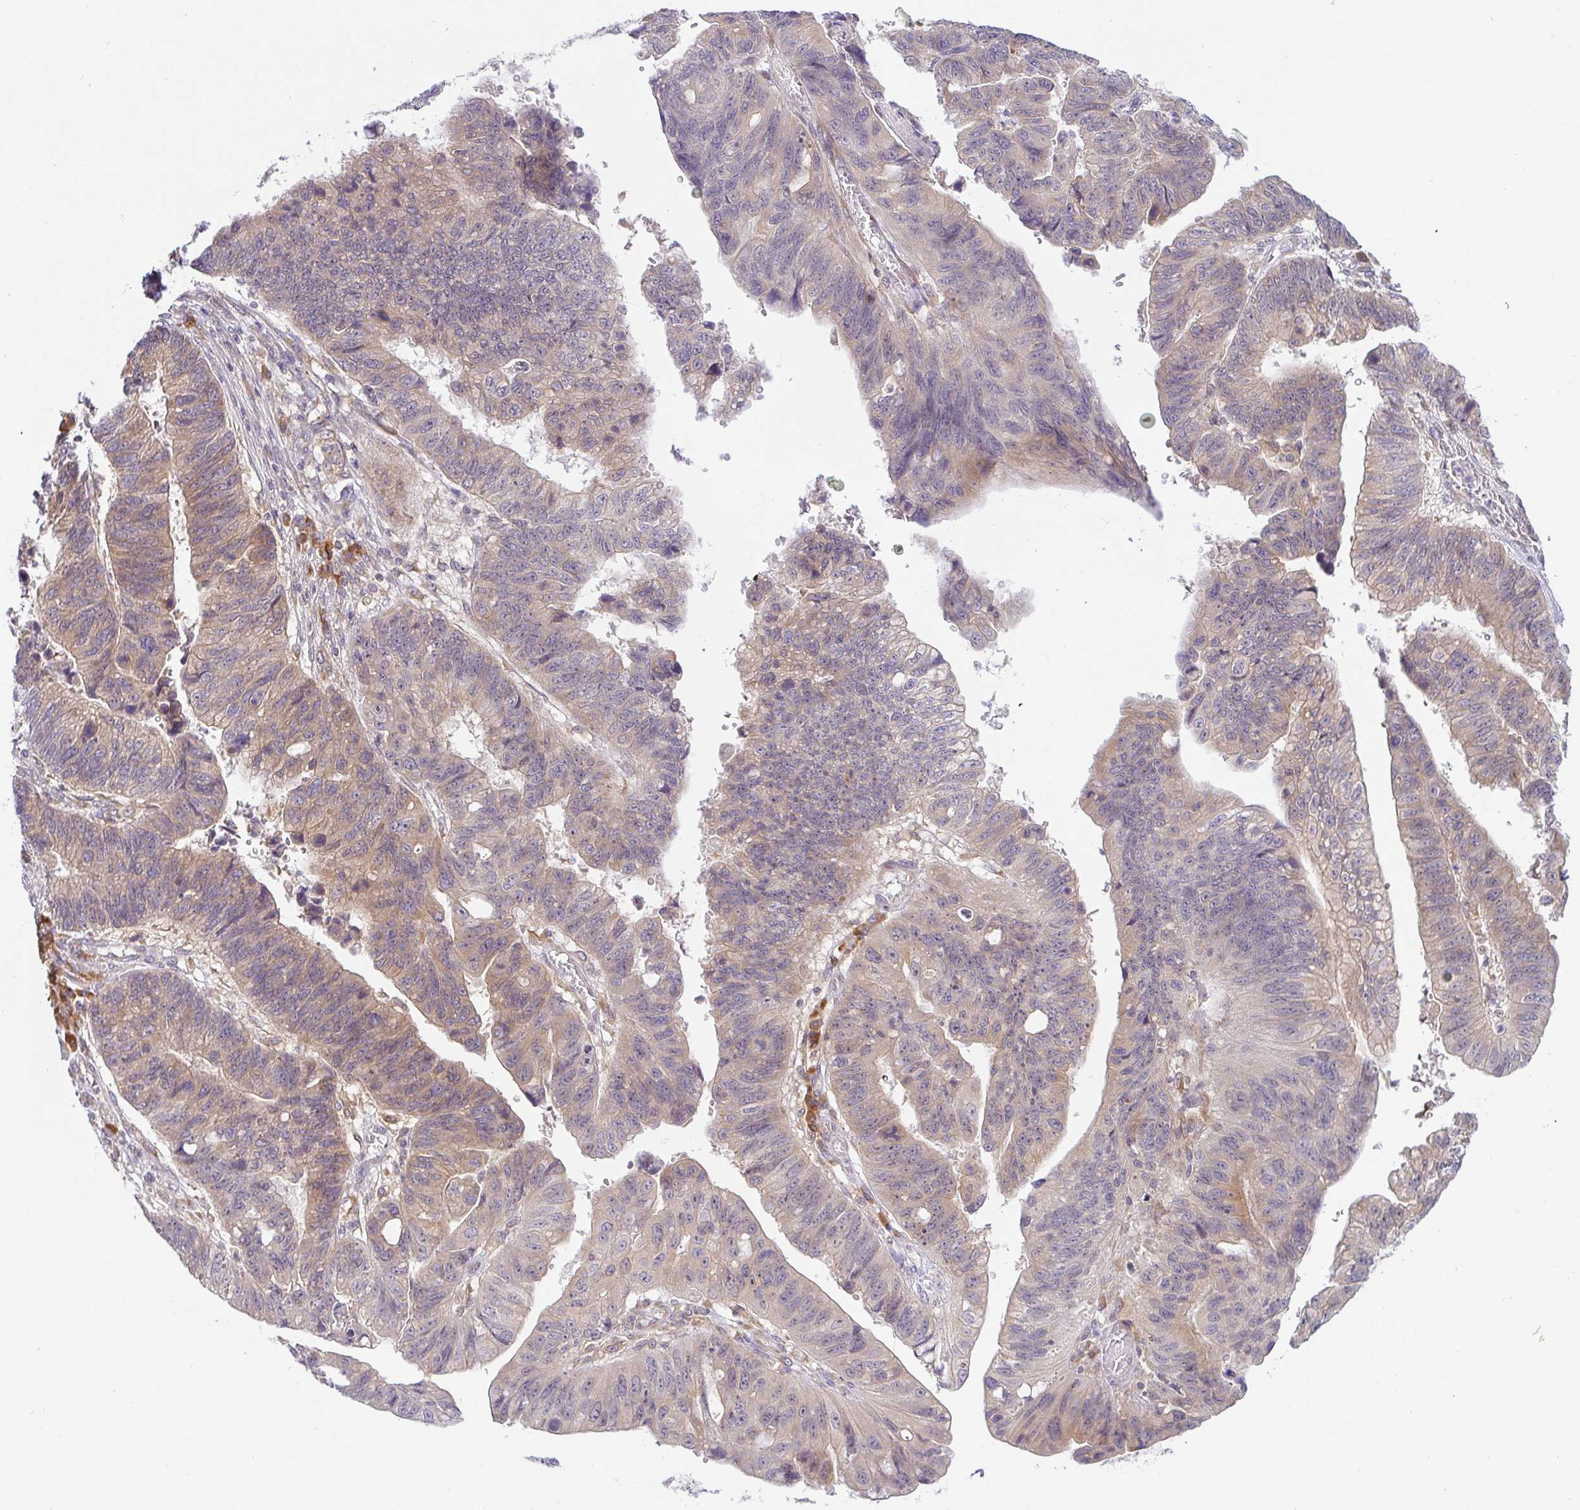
{"staining": {"intensity": "weak", "quantity": ">75%", "location": "cytoplasmic/membranous"}, "tissue": "stomach cancer", "cell_type": "Tumor cells", "image_type": "cancer", "snomed": [{"axis": "morphology", "description": "Adenocarcinoma, NOS"}, {"axis": "topography", "description": "Stomach"}], "caption": "Approximately >75% of tumor cells in human stomach cancer exhibit weak cytoplasmic/membranous protein staining as visualized by brown immunohistochemical staining.", "gene": "DERL2", "patient": {"sex": "male", "age": 59}}